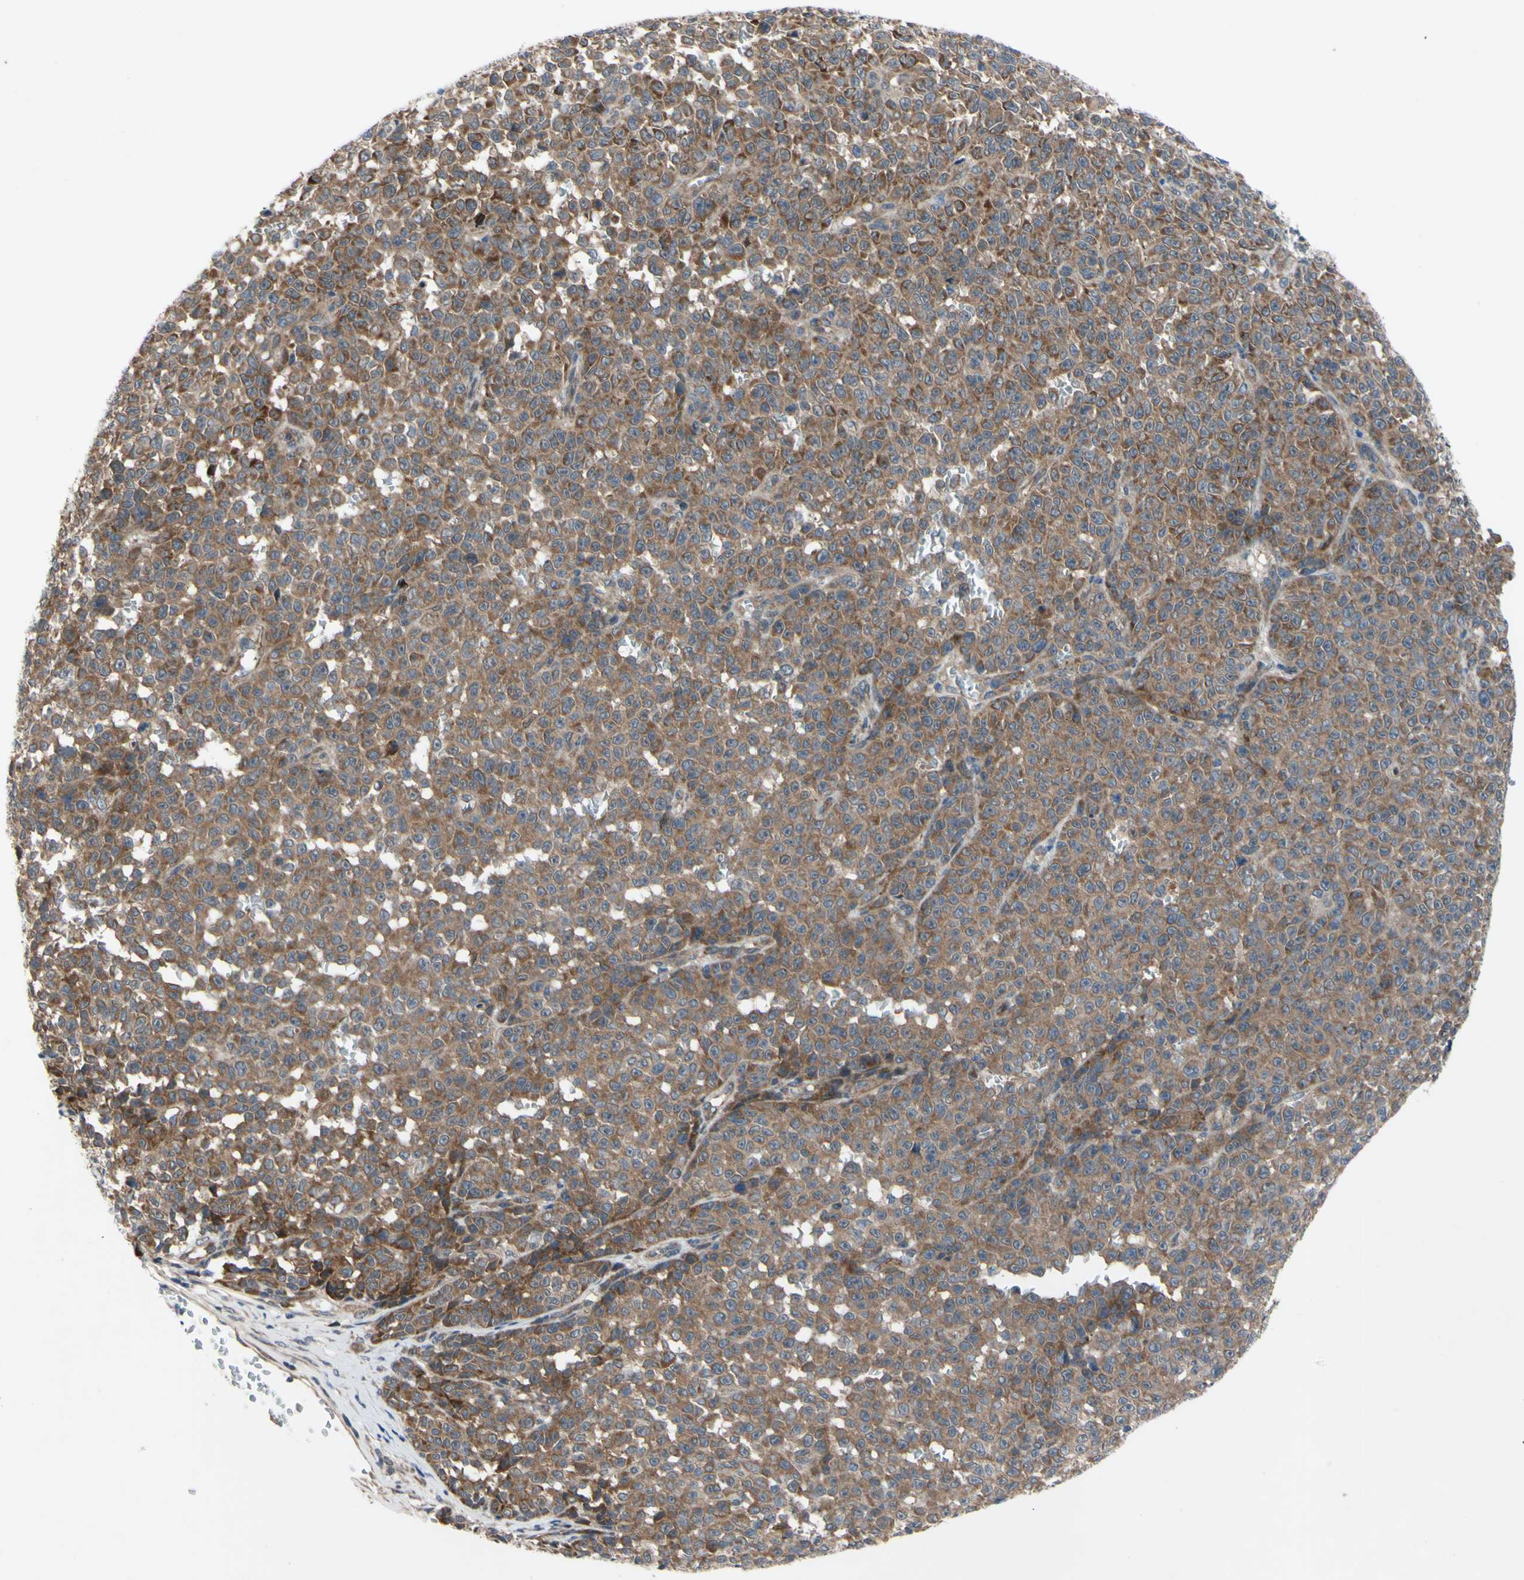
{"staining": {"intensity": "moderate", "quantity": ">75%", "location": "cytoplasmic/membranous"}, "tissue": "melanoma", "cell_type": "Tumor cells", "image_type": "cancer", "snomed": [{"axis": "morphology", "description": "Malignant melanoma, NOS"}, {"axis": "topography", "description": "Skin"}], "caption": "Protein staining of melanoma tissue reveals moderate cytoplasmic/membranous expression in approximately >75% of tumor cells.", "gene": "SVIL", "patient": {"sex": "female", "age": 82}}